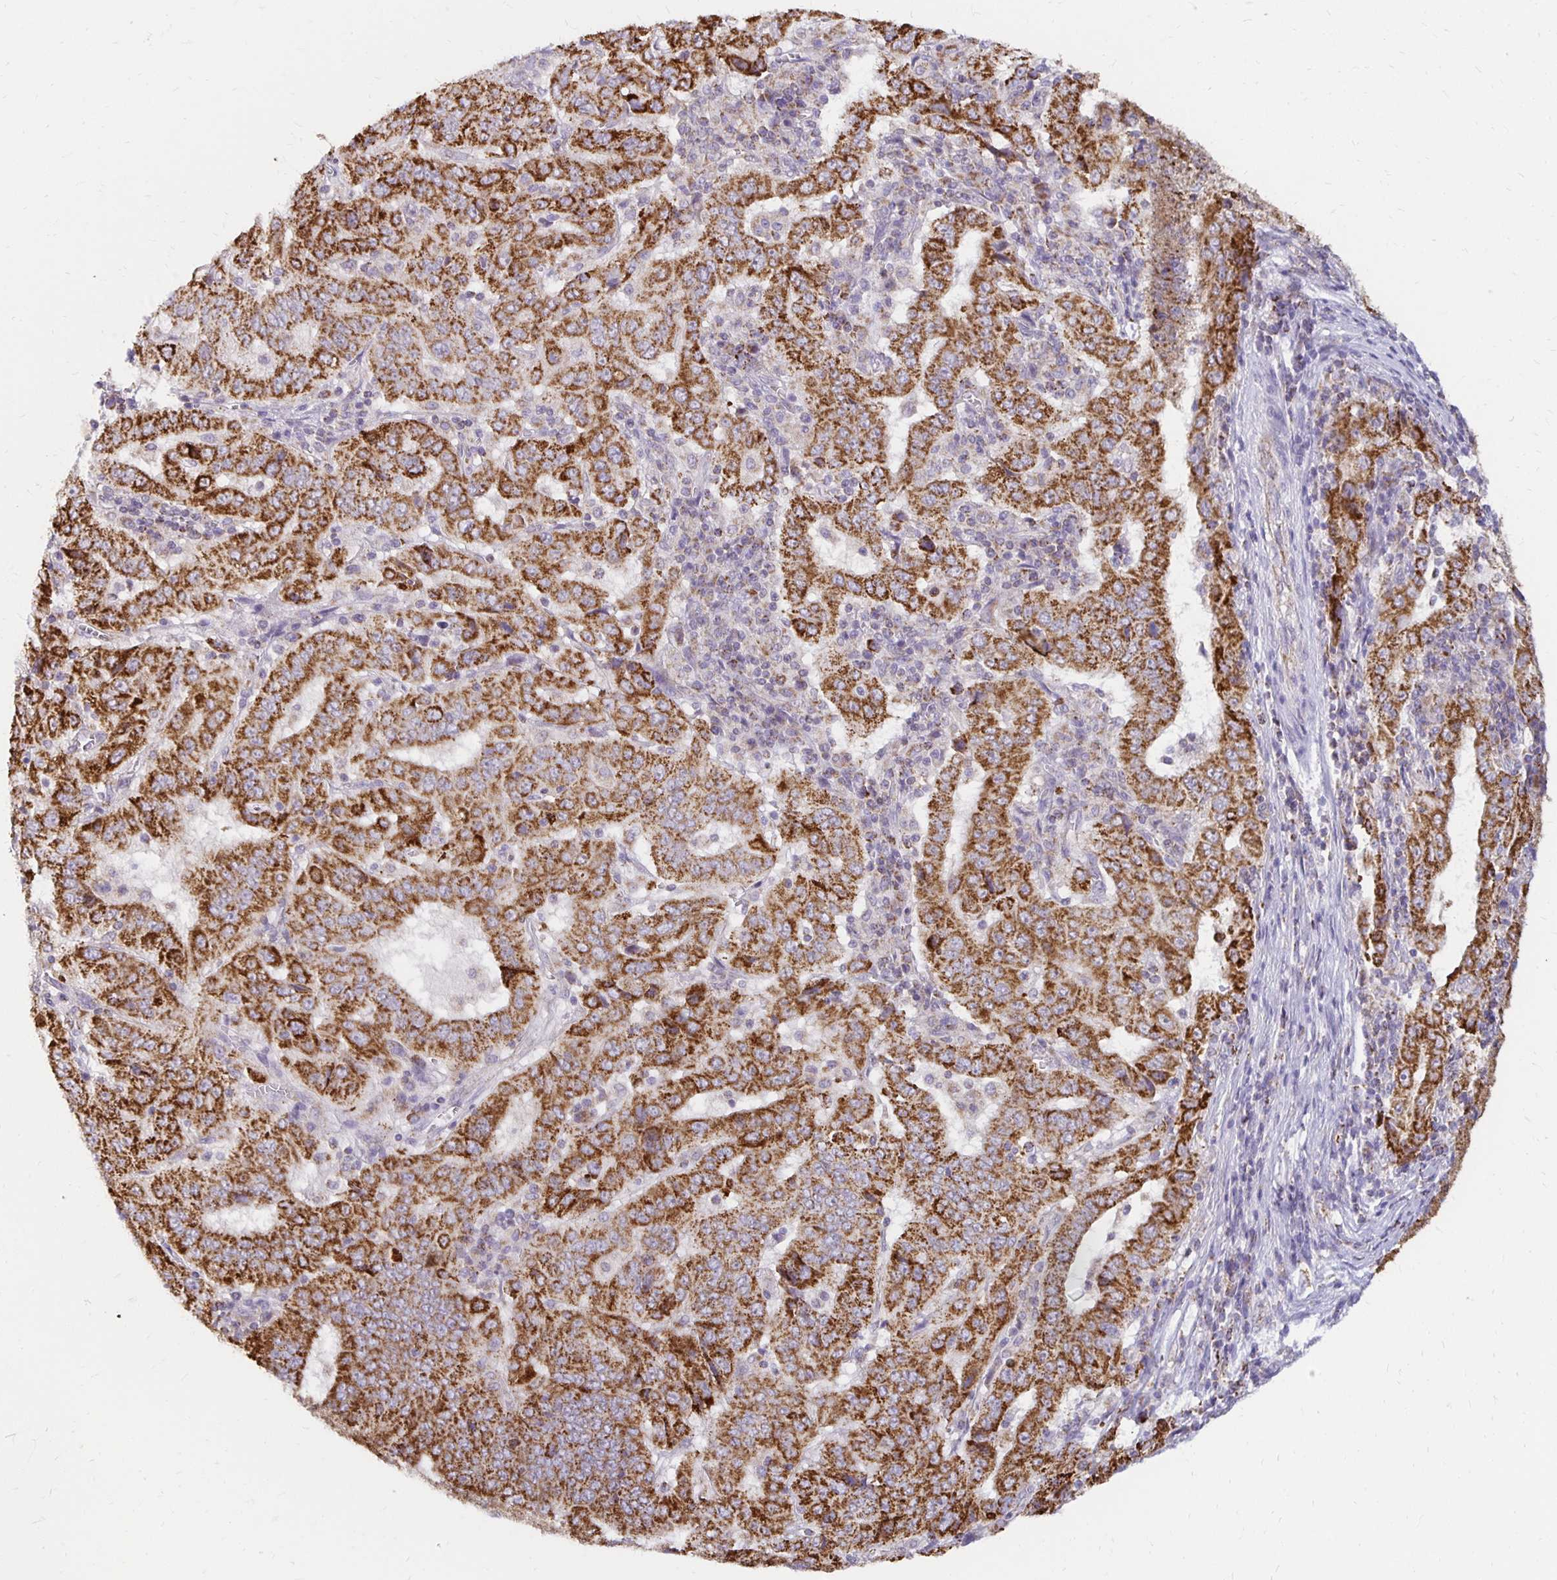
{"staining": {"intensity": "strong", "quantity": ">75%", "location": "cytoplasmic/membranous"}, "tissue": "pancreatic cancer", "cell_type": "Tumor cells", "image_type": "cancer", "snomed": [{"axis": "morphology", "description": "Adenocarcinoma, NOS"}, {"axis": "topography", "description": "Pancreas"}], "caption": "Immunohistochemistry (IHC) of pancreatic cancer displays high levels of strong cytoplasmic/membranous expression in approximately >75% of tumor cells. The protein of interest is shown in brown color, while the nuclei are stained blue.", "gene": "IER3", "patient": {"sex": "male", "age": 63}}